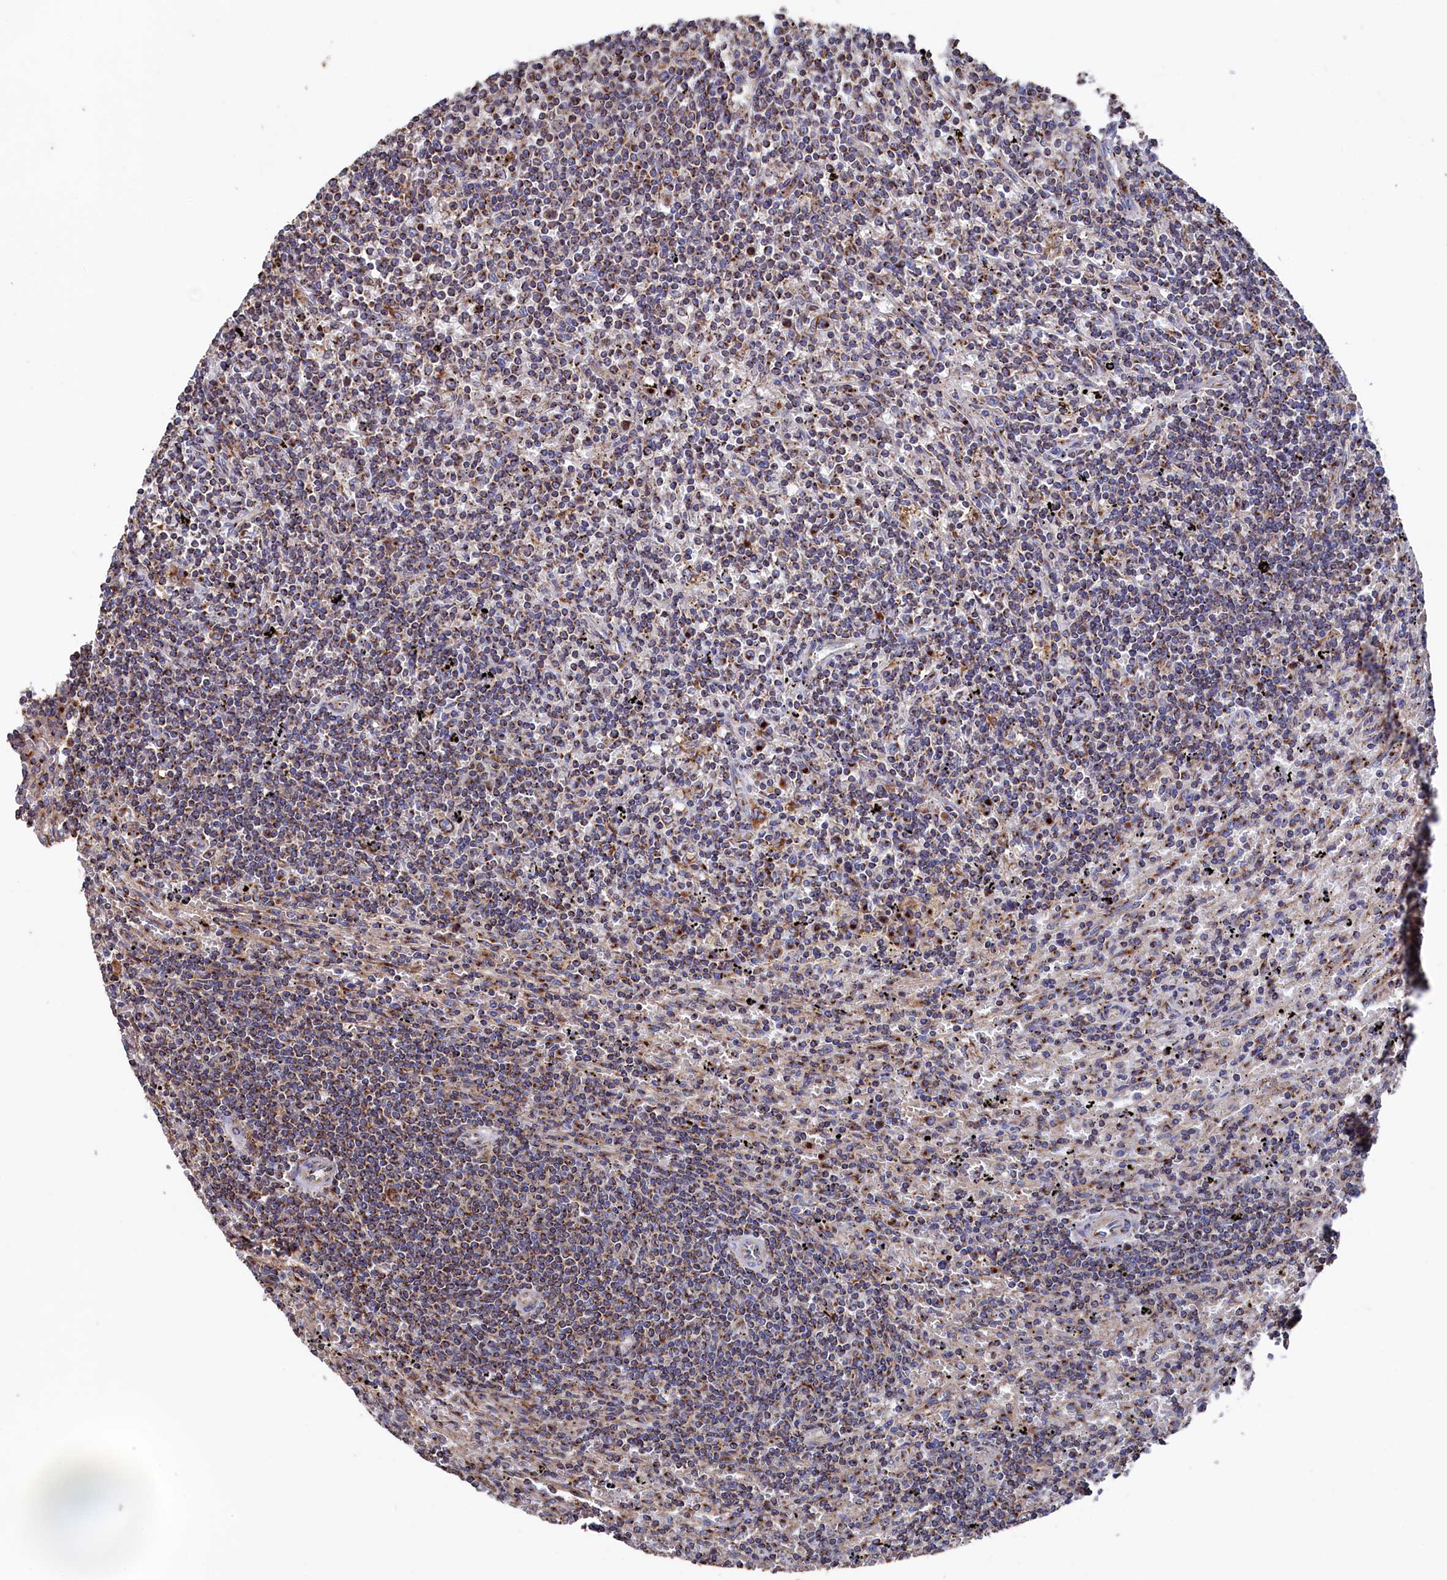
{"staining": {"intensity": "moderate", "quantity": "25%-75%", "location": "cytoplasmic/membranous"}, "tissue": "lymphoma", "cell_type": "Tumor cells", "image_type": "cancer", "snomed": [{"axis": "morphology", "description": "Malignant lymphoma, non-Hodgkin's type, Low grade"}, {"axis": "topography", "description": "Spleen"}], "caption": "High-magnification brightfield microscopy of lymphoma stained with DAB (brown) and counterstained with hematoxylin (blue). tumor cells exhibit moderate cytoplasmic/membranous expression is present in approximately25%-75% of cells.", "gene": "PRRC1", "patient": {"sex": "male", "age": 76}}